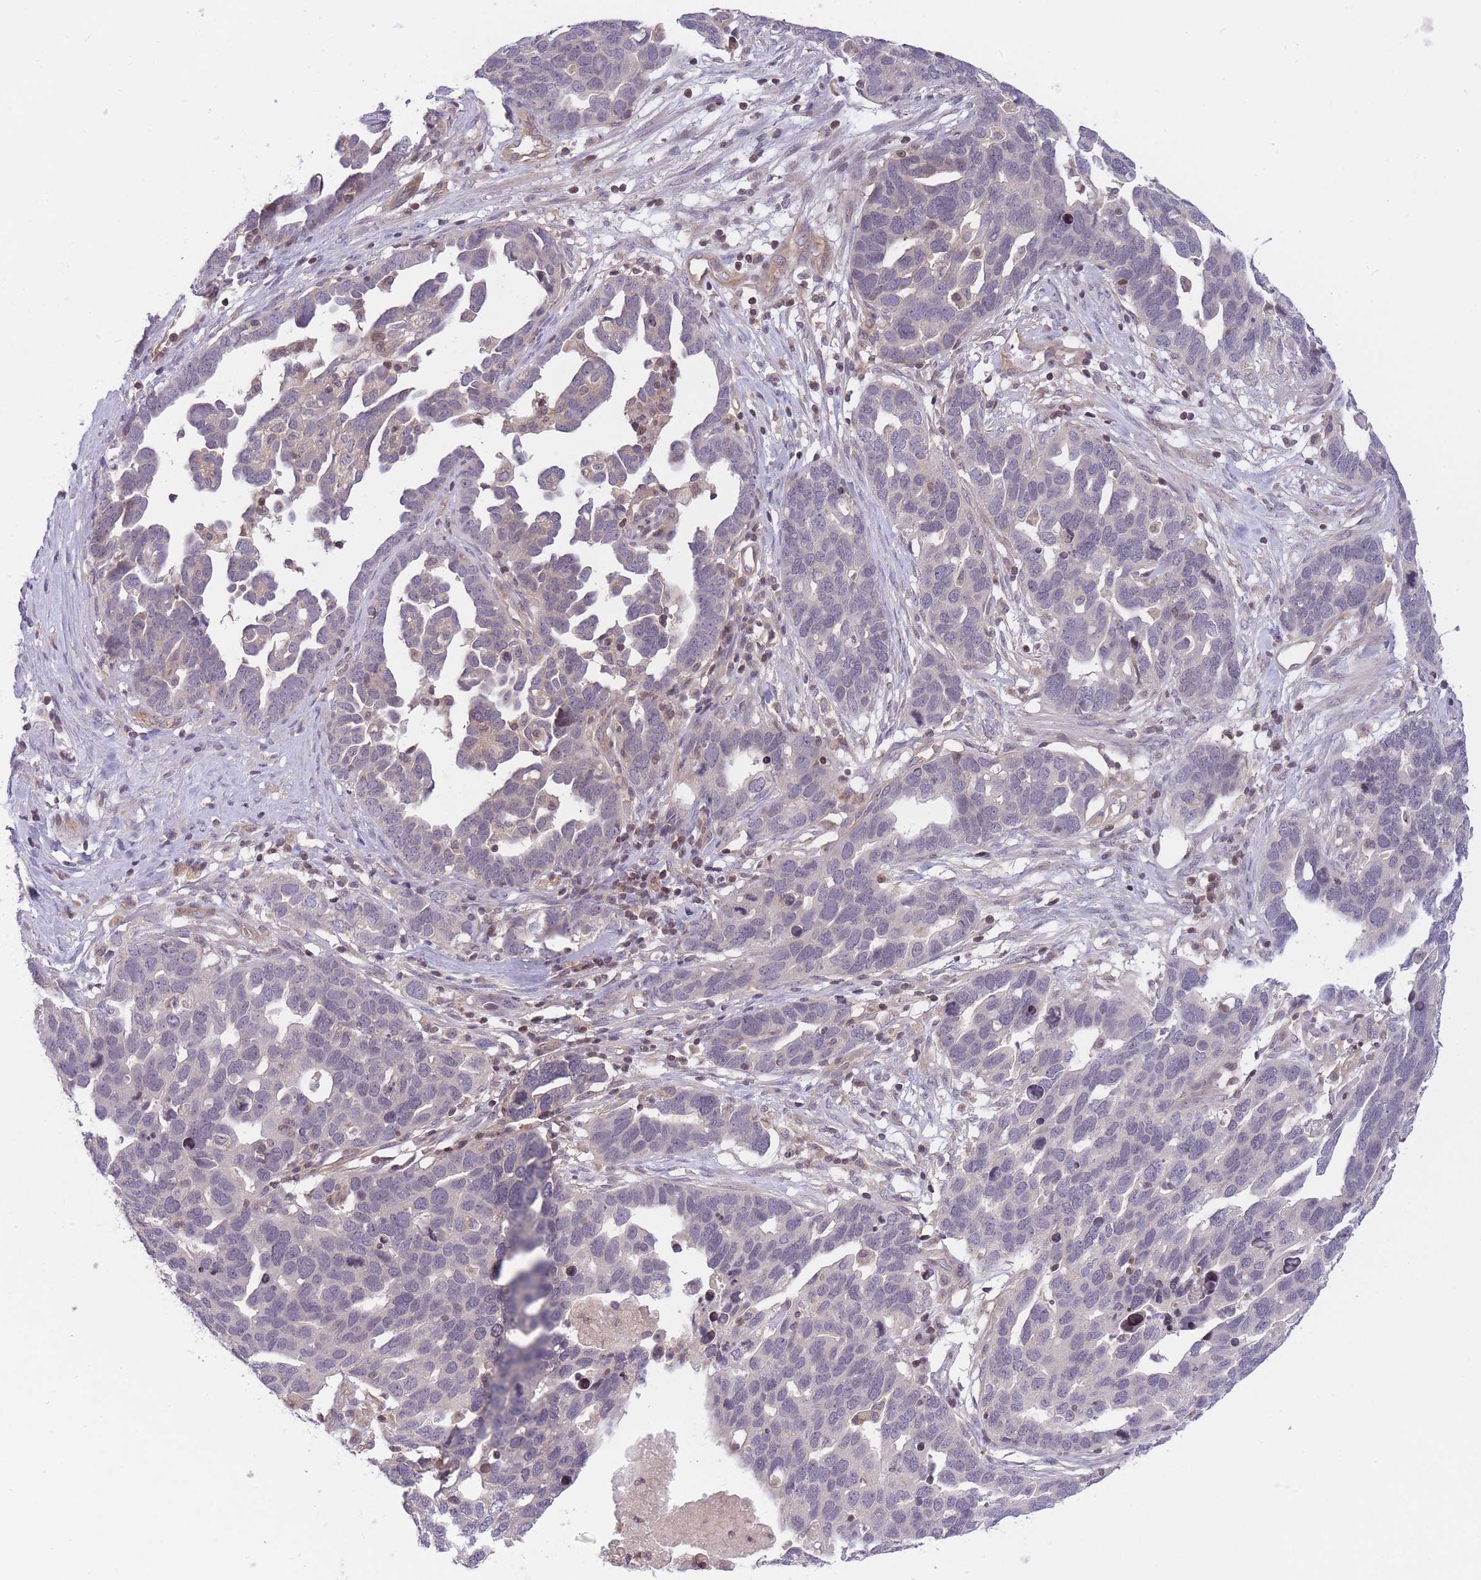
{"staining": {"intensity": "negative", "quantity": "none", "location": "none"}, "tissue": "ovarian cancer", "cell_type": "Tumor cells", "image_type": "cancer", "snomed": [{"axis": "morphology", "description": "Cystadenocarcinoma, serous, NOS"}, {"axis": "topography", "description": "Ovary"}], "caption": "Protein analysis of ovarian cancer shows no significant positivity in tumor cells.", "gene": "SLC35F5", "patient": {"sex": "female", "age": 54}}